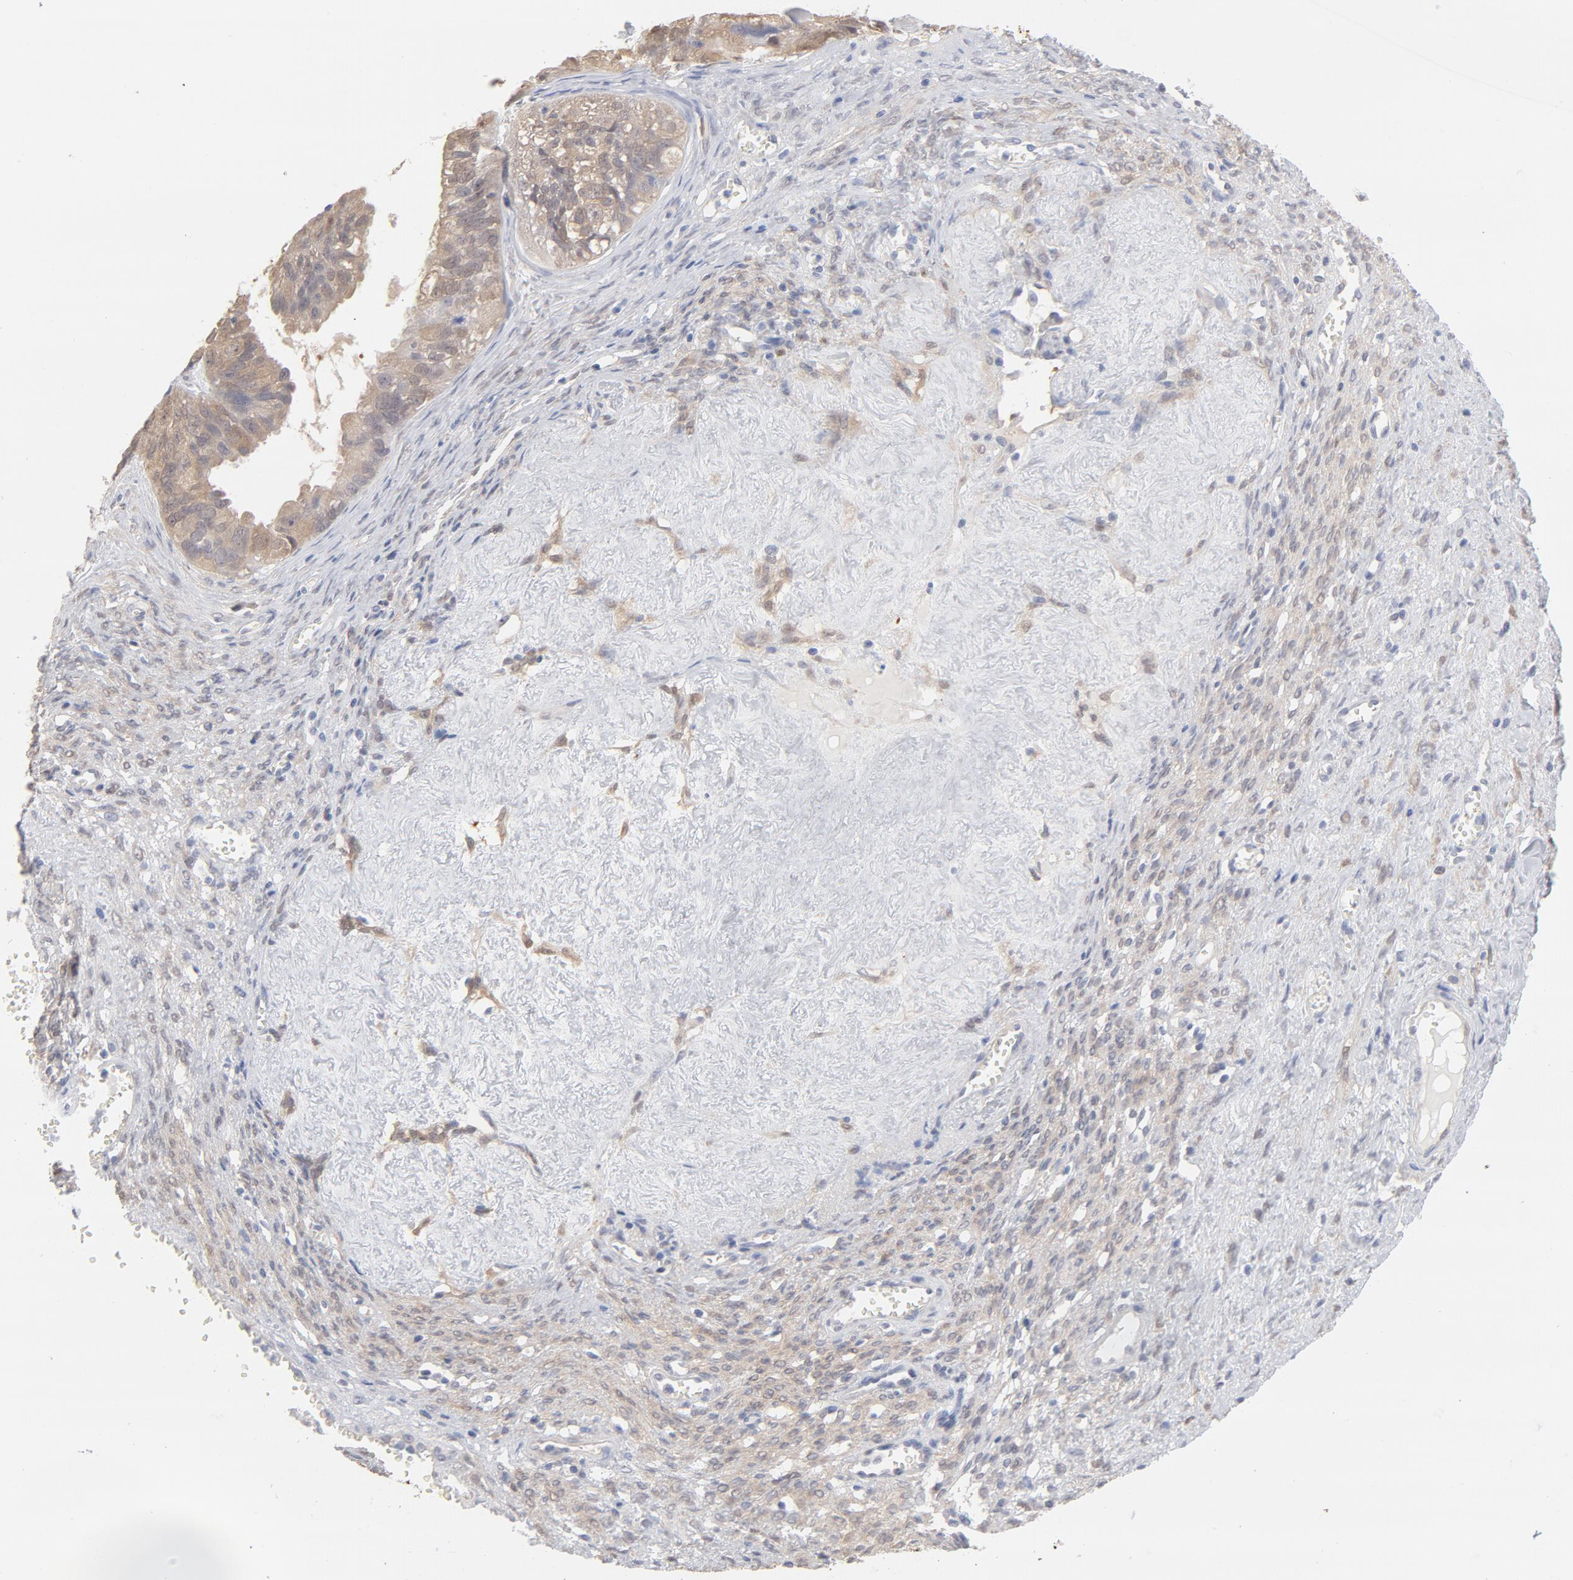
{"staining": {"intensity": "moderate", "quantity": "25%-75%", "location": "cytoplasmic/membranous"}, "tissue": "ovarian cancer", "cell_type": "Tumor cells", "image_type": "cancer", "snomed": [{"axis": "morphology", "description": "Carcinoma, endometroid"}, {"axis": "topography", "description": "Ovary"}], "caption": "This micrograph displays ovarian cancer (endometroid carcinoma) stained with immunohistochemistry to label a protein in brown. The cytoplasmic/membranous of tumor cells show moderate positivity for the protein. Nuclei are counter-stained blue.", "gene": "MIF", "patient": {"sex": "female", "age": 85}}